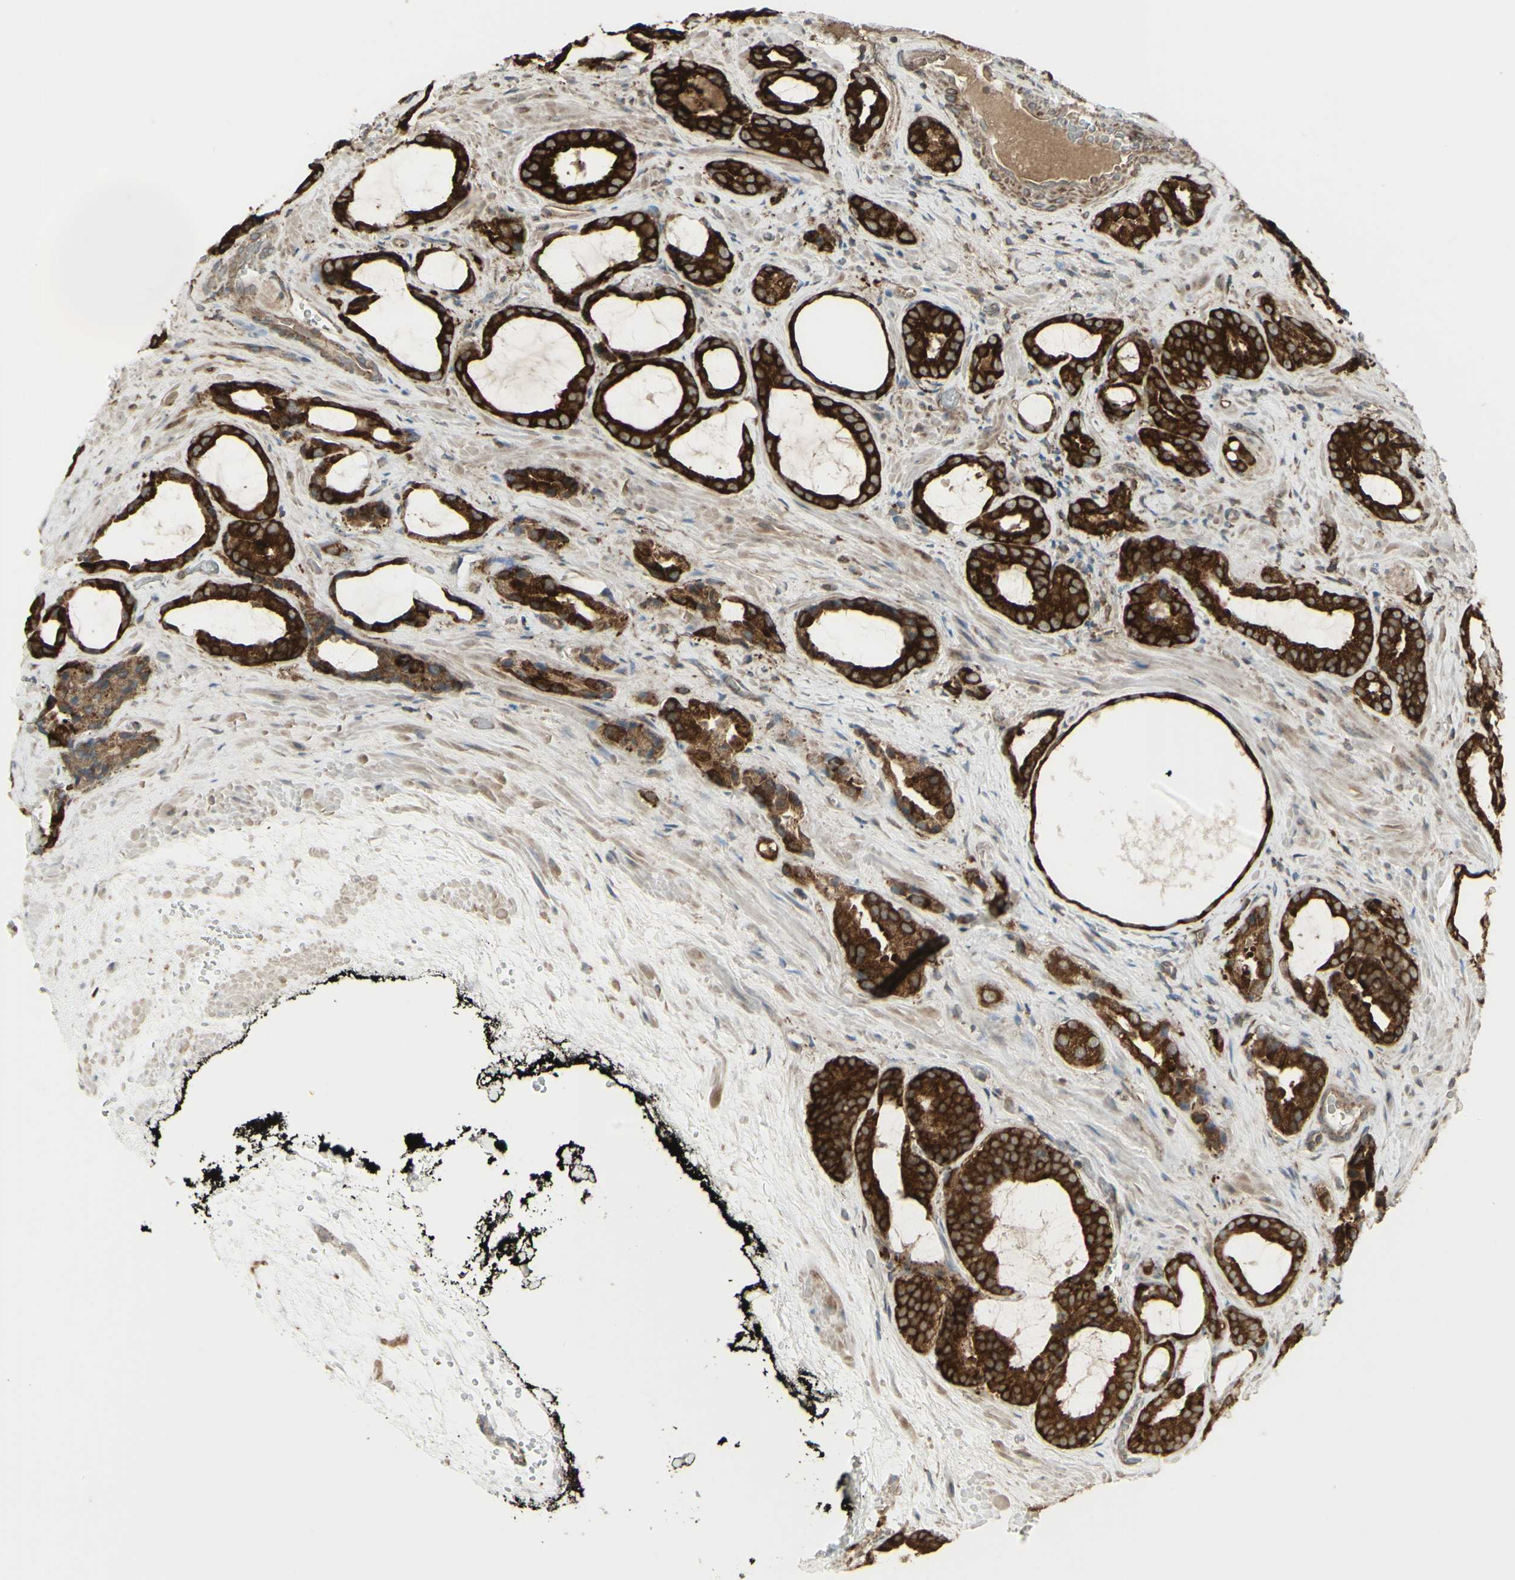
{"staining": {"intensity": "strong", "quantity": ">75%", "location": "cytoplasmic/membranous"}, "tissue": "prostate cancer", "cell_type": "Tumor cells", "image_type": "cancer", "snomed": [{"axis": "morphology", "description": "Adenocarcinoma, Low grade"}, {"axis": "topography", "description": "Prostate"}], "caption": "Protein expression analysis of human prostate adenocarcinoma (low-grade) reveals strong cytoplasmic/membranous positivity in approximately >75% of tumor cells.", "gene": "FKBP3", "patient": {"sex": "male", "age": 60}}